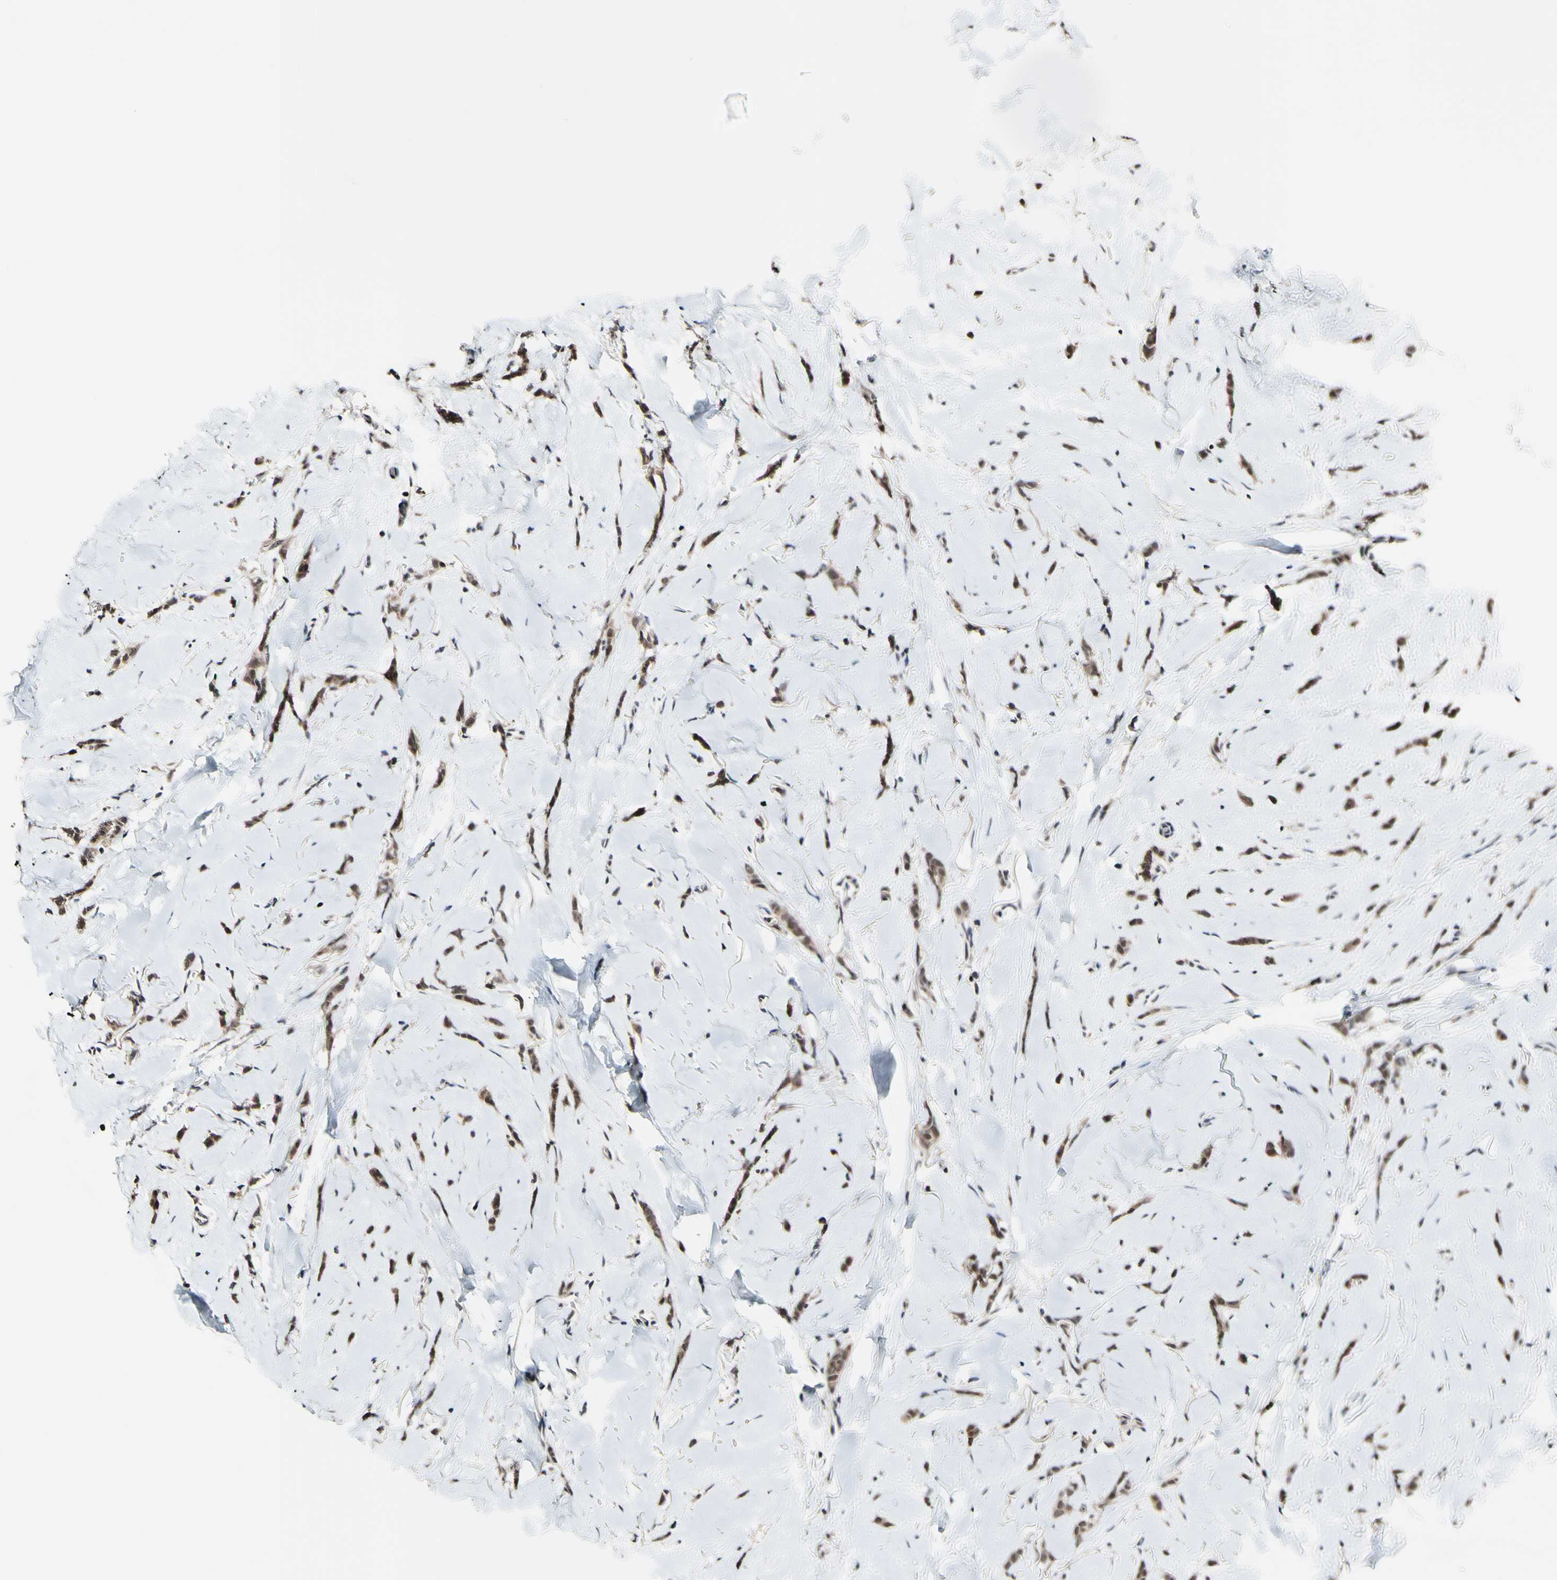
{"staining": {"intensity": "weak", "quantity": ">75%", "location": "cytoplasmic/membranous,nuclear"}, "tissue": "breast cancer", "cell_type": "Tumor cells", "image_type": "cancer", "snomed": [{"axis": "morphology", "description": "Lobular carcinoma"}, {"axis": "topography", "description": "Skin"}, {"axis": "topography", "description": "Breast"}], "caption": "Protein expression analysis of breast cancer shows weak cytoplasmic/membranous and nuclear positivity in about >75% of tumor cells. The staining was performed using DAB to visualize the protein expression in brown, while the nuclei were stained in blue with hematoxylin (Magnification: 20x).", "gene": "PSMD10", "patient": {"sex": "female", "age": 46}}